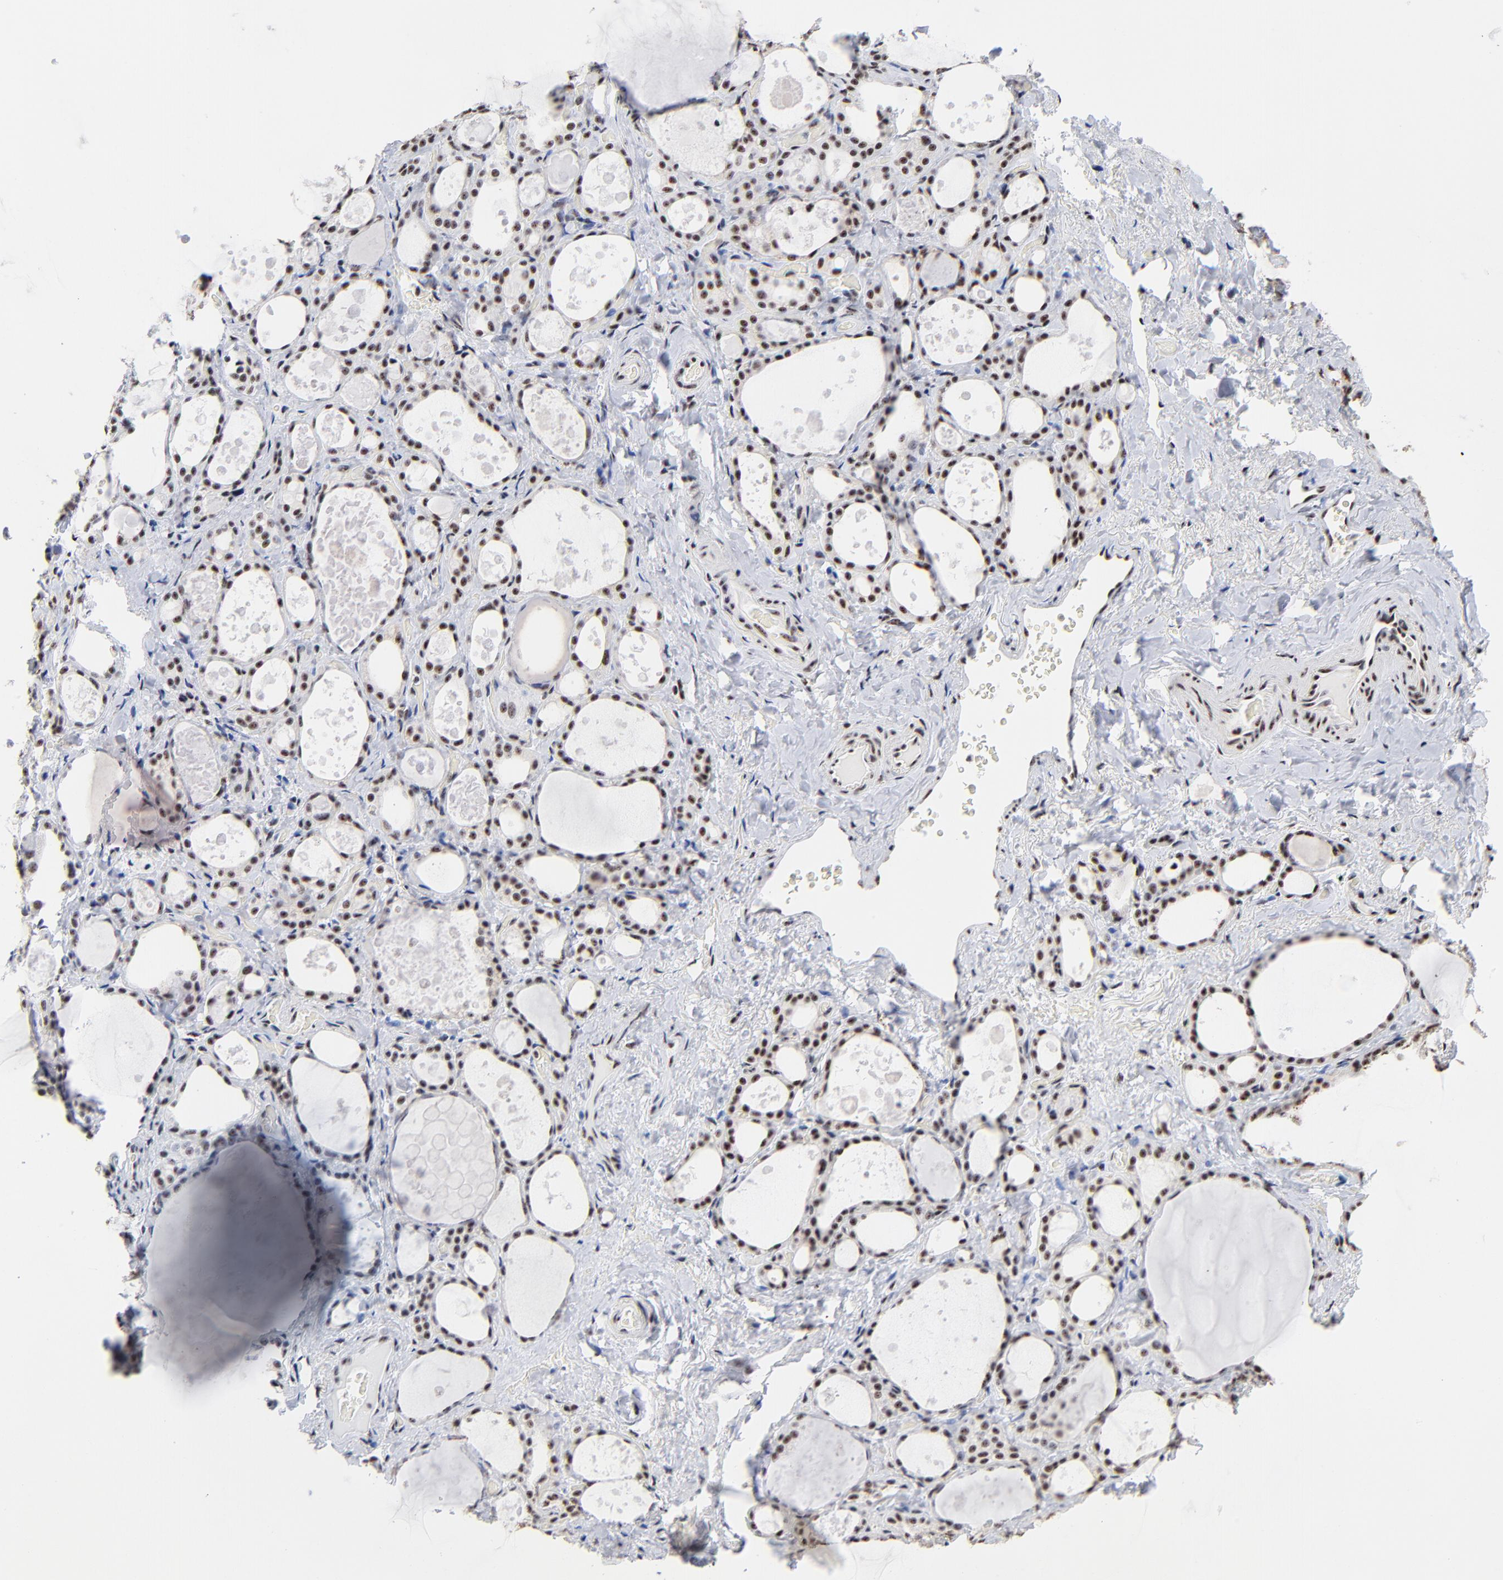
{"staining": {"intensity": "moderate", "quantity": ">75%", "location": "nuclear"}, "tissue": "thyroid gland", "cell_type": "Glandular cells", "image_type": "normal", "snomed": [{"axis": "morphology", "description": "Normal tissue, NOS"}, {"axis": "topography", "description": "Thyroid gland"}], "caption": "Glandular cells demonstrate medium levels of moderate nuclear positivity in approximately >75% of cells in unremarkable thyroid gland. (DAB = brown stain, brightfield microscopy at high magnification).", "gene": "MBD4", "patient": {"sex": "female", "age": 75}}